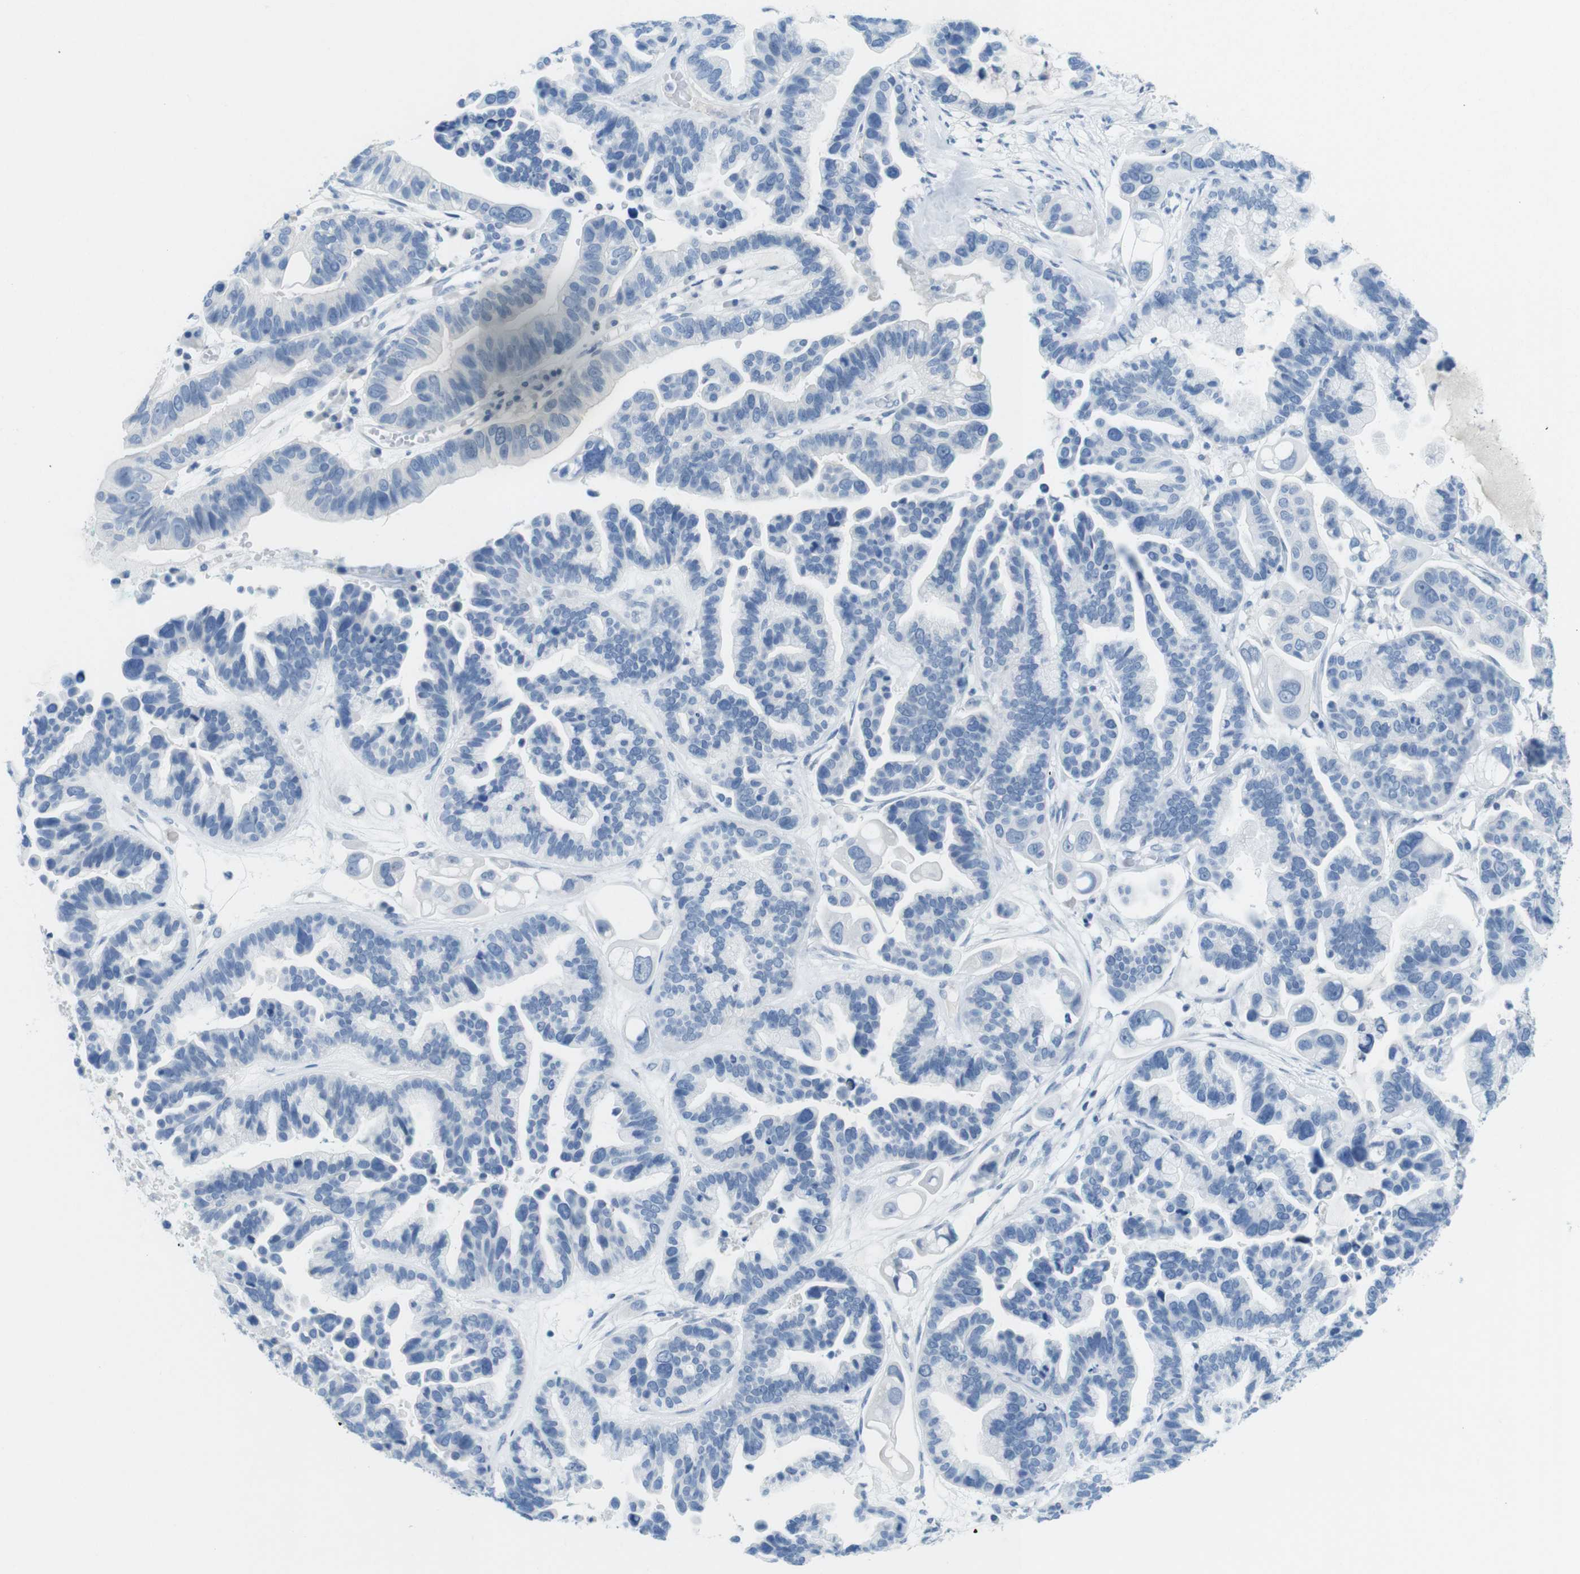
{"staining": {"intensity": "negative", "quantity": "none", "location": "none"}, "tissue": "ovarian cancer", "cell_type": "Tumor cells", "image_type": "cancer", "snomed": [{"axis": "morphology", "description": "Cystadenocarcinoma, serous, NOS"}, {"axis": "topography", "description": "Ovary"}], "caption": "High magnification brightfield microscopy of ovarian cancer stained with DAB (3,3'-diaminobenzidine) (brown) and counterstained with hematoxylin (blue): tumor cells show no significant expression.", "gene": "OPN1SW", "patient": {"sex": "female", "age": 56}}